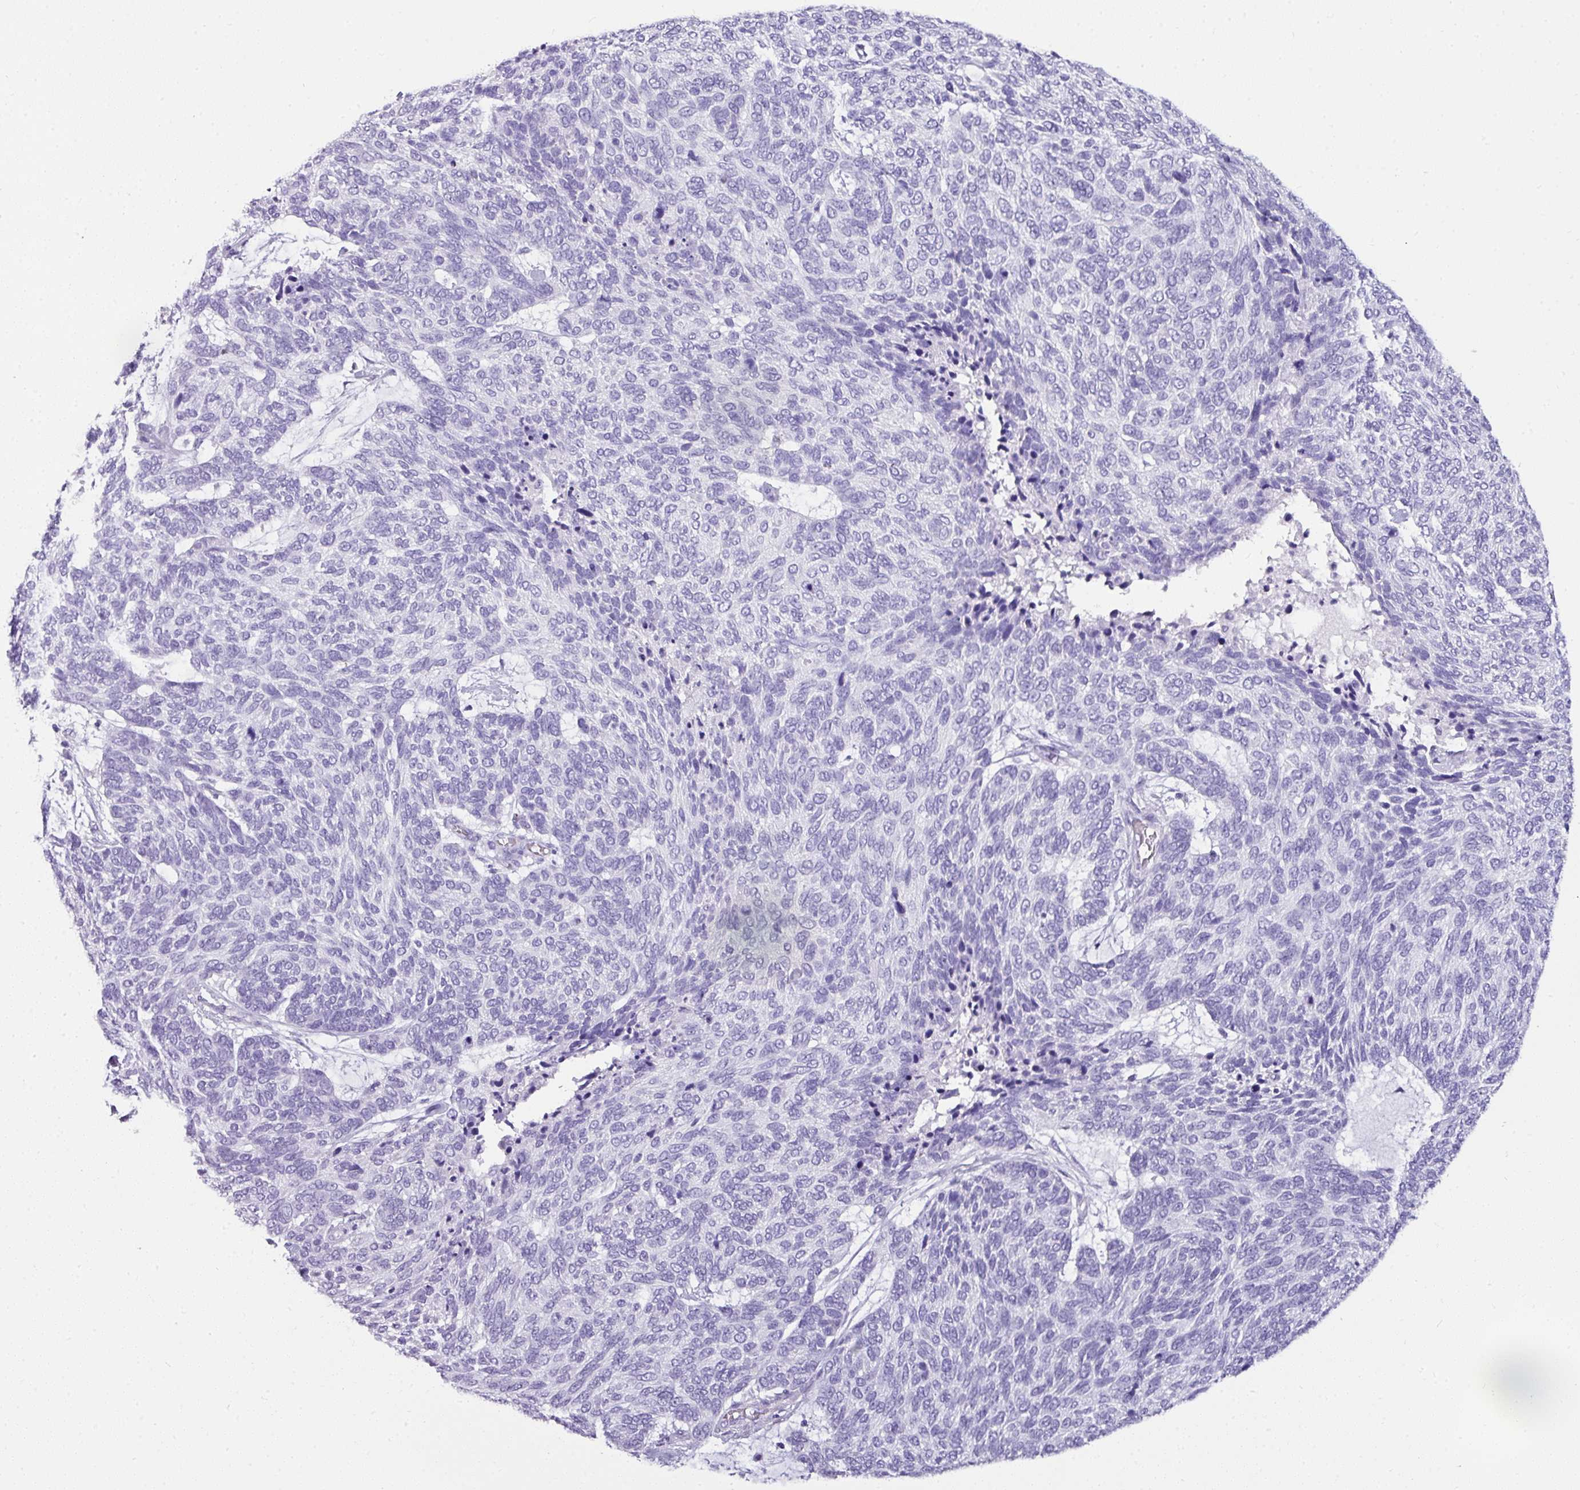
{"staining": {"intensity": "negative", "quantity": "none", "location": "none"}, "tissue": "skin cancer", "cell_type": "Tumor cells", "image_type": "cancer", "snomed": [{"axis": "morphology", "description": "Basal cell carcinoma"}, {"axis": "topography", "description": "Skin"}], "caption": "A high-resolution photomicrograph shows IHC staining of skin basal cell carcinoma, which reveals no significant staining in tumor cells.", "gene": "NAPSA", "patient": {"sex": "female", "age": 65}}